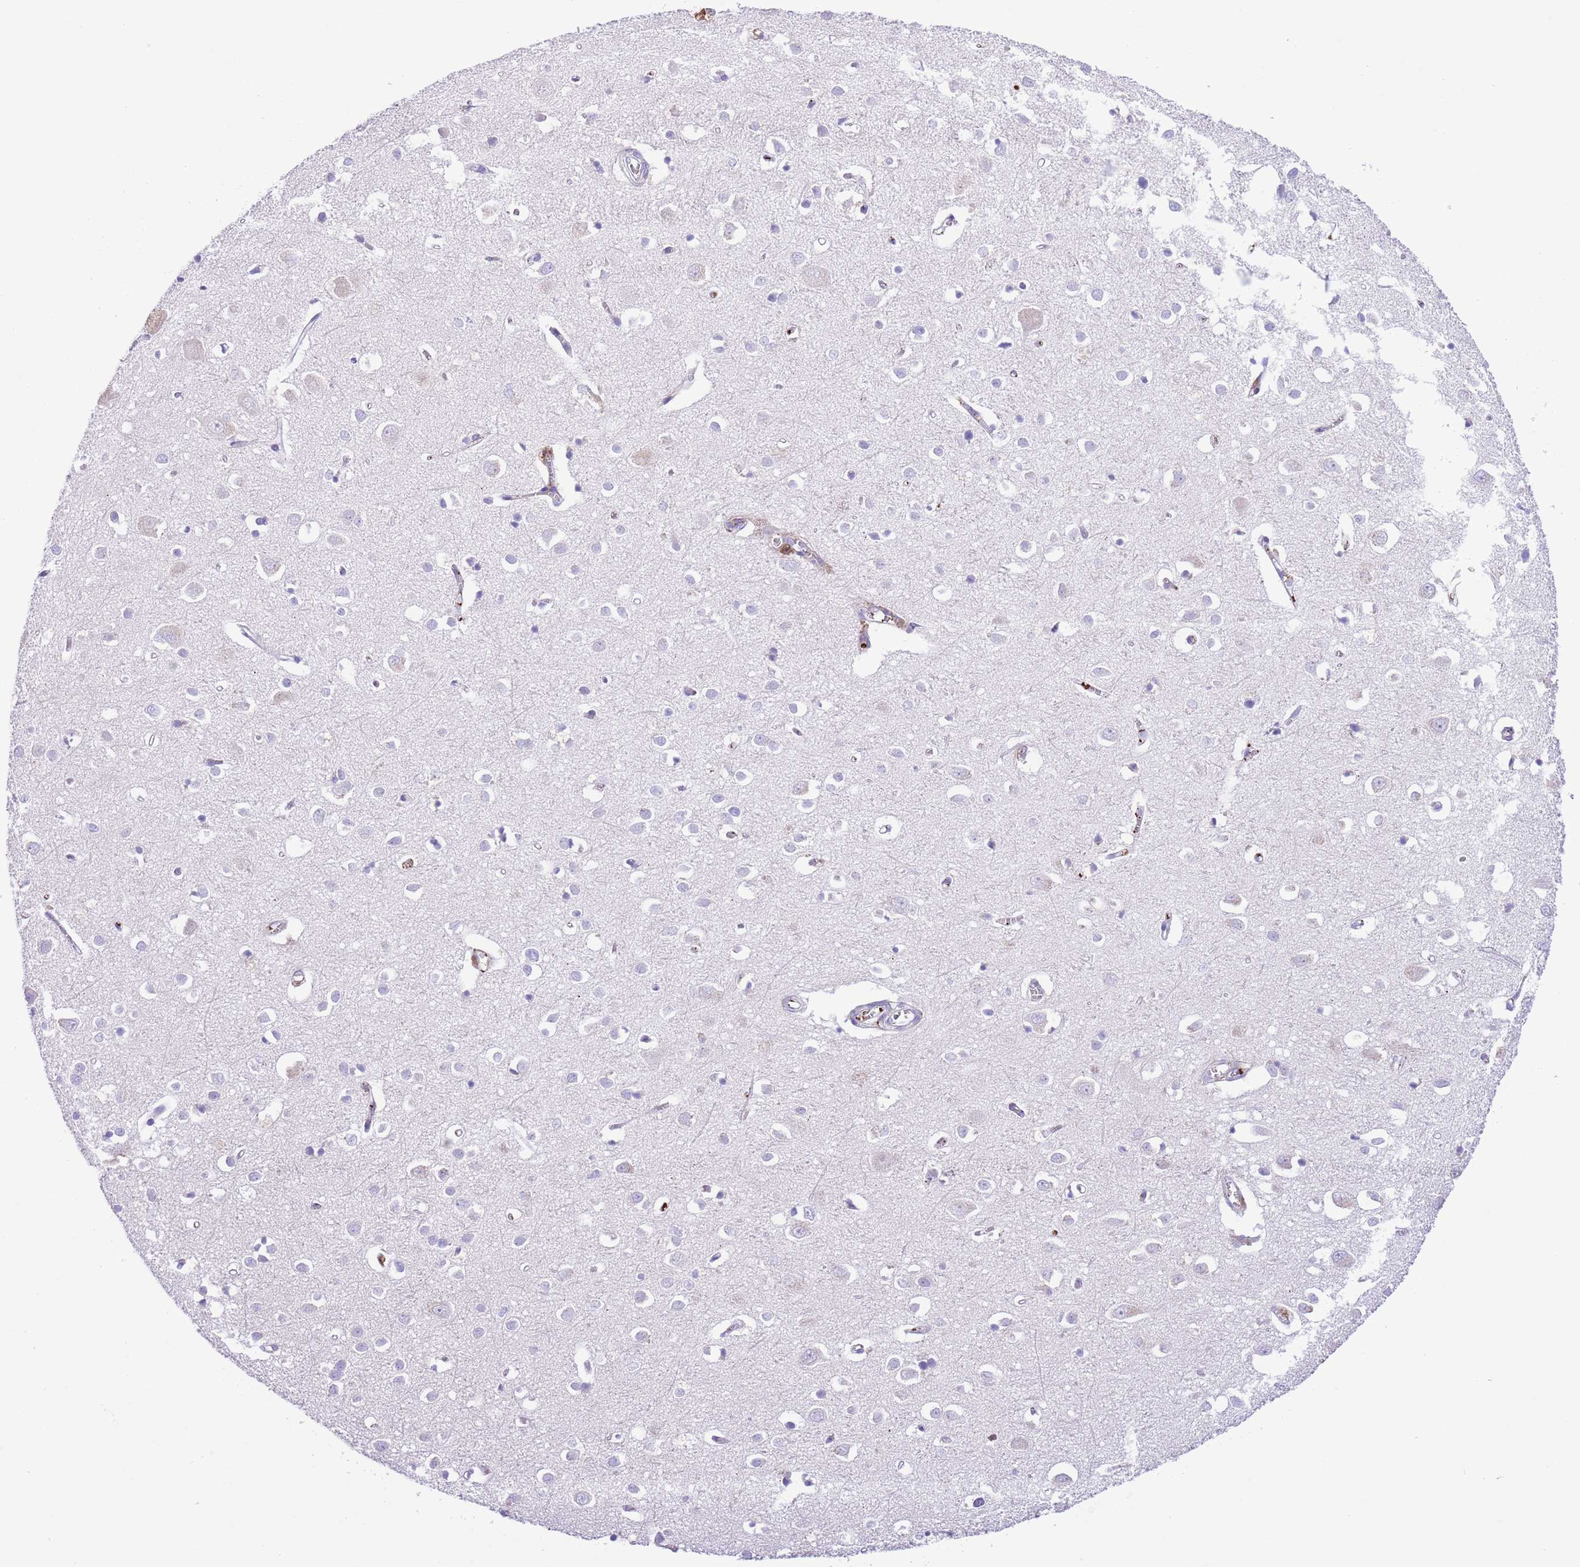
{"staining": {"intensity": "negative", "quantity": "none", "location": "none"}, "tissue": "cerebral cortex", "cell_type": "Endothelial cells", "image_type": "normal", "snomed": [{"axis": "morphology", "description": "Normal tissue, NOS"}, {"axis": "topography", "description": "Cerebral cortex"}], "caption": "Human cerebral cortex stained for a protein using immunohistochemistry (IHC) exhibits no staining in endothelial cells.", "gene": "IGF1", "patient": {"sex": "female", "age": 64}}